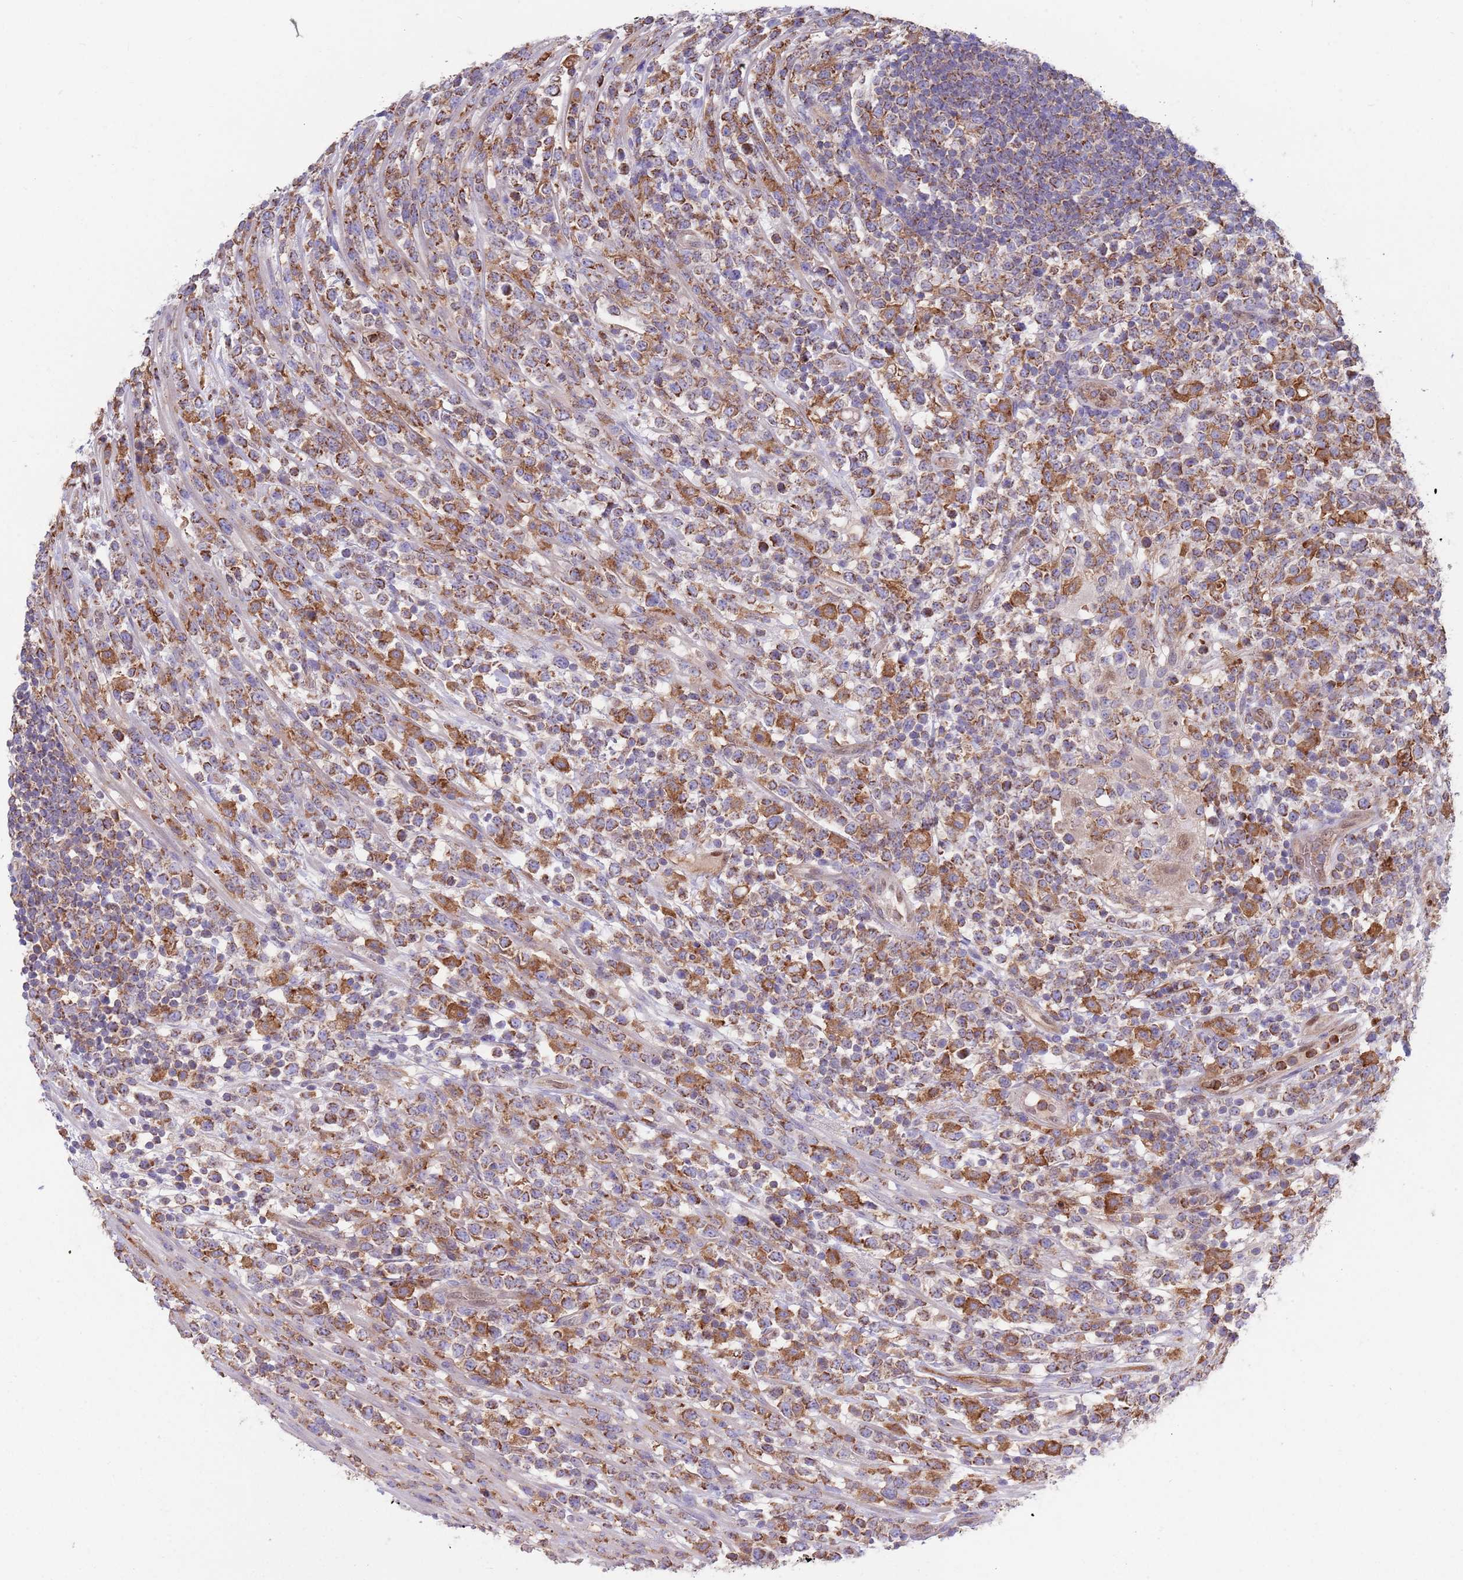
{"staining": {"intensity": "moderate", "quantity": ">75%", "location": "cytoplasmic/membranous"}, "tissue": "lymphoma", "cell_type": "Tumor cells", "image_type": "cancer", "snomed": [{"axis": "morphology", "description": "Malignant lymphoma, non-Hodgkin's type, High grade"}, {"axis": "topography", "description": "Colon"}], "caption": "Immunohistochemical staining of high-grade malignant lymphoma, non-Hodgkin's type reveals moderate cytoplasmic/membranous protein expression in about >75% of tumor cells. (Stains: DAB (3,3'-diaminobenzidine) in brown, nuclei in blue, Microscopy: brightfield microscopy at high magnification).", "gene": "DDT", "patient": {"sex": "female", "age": 53}}